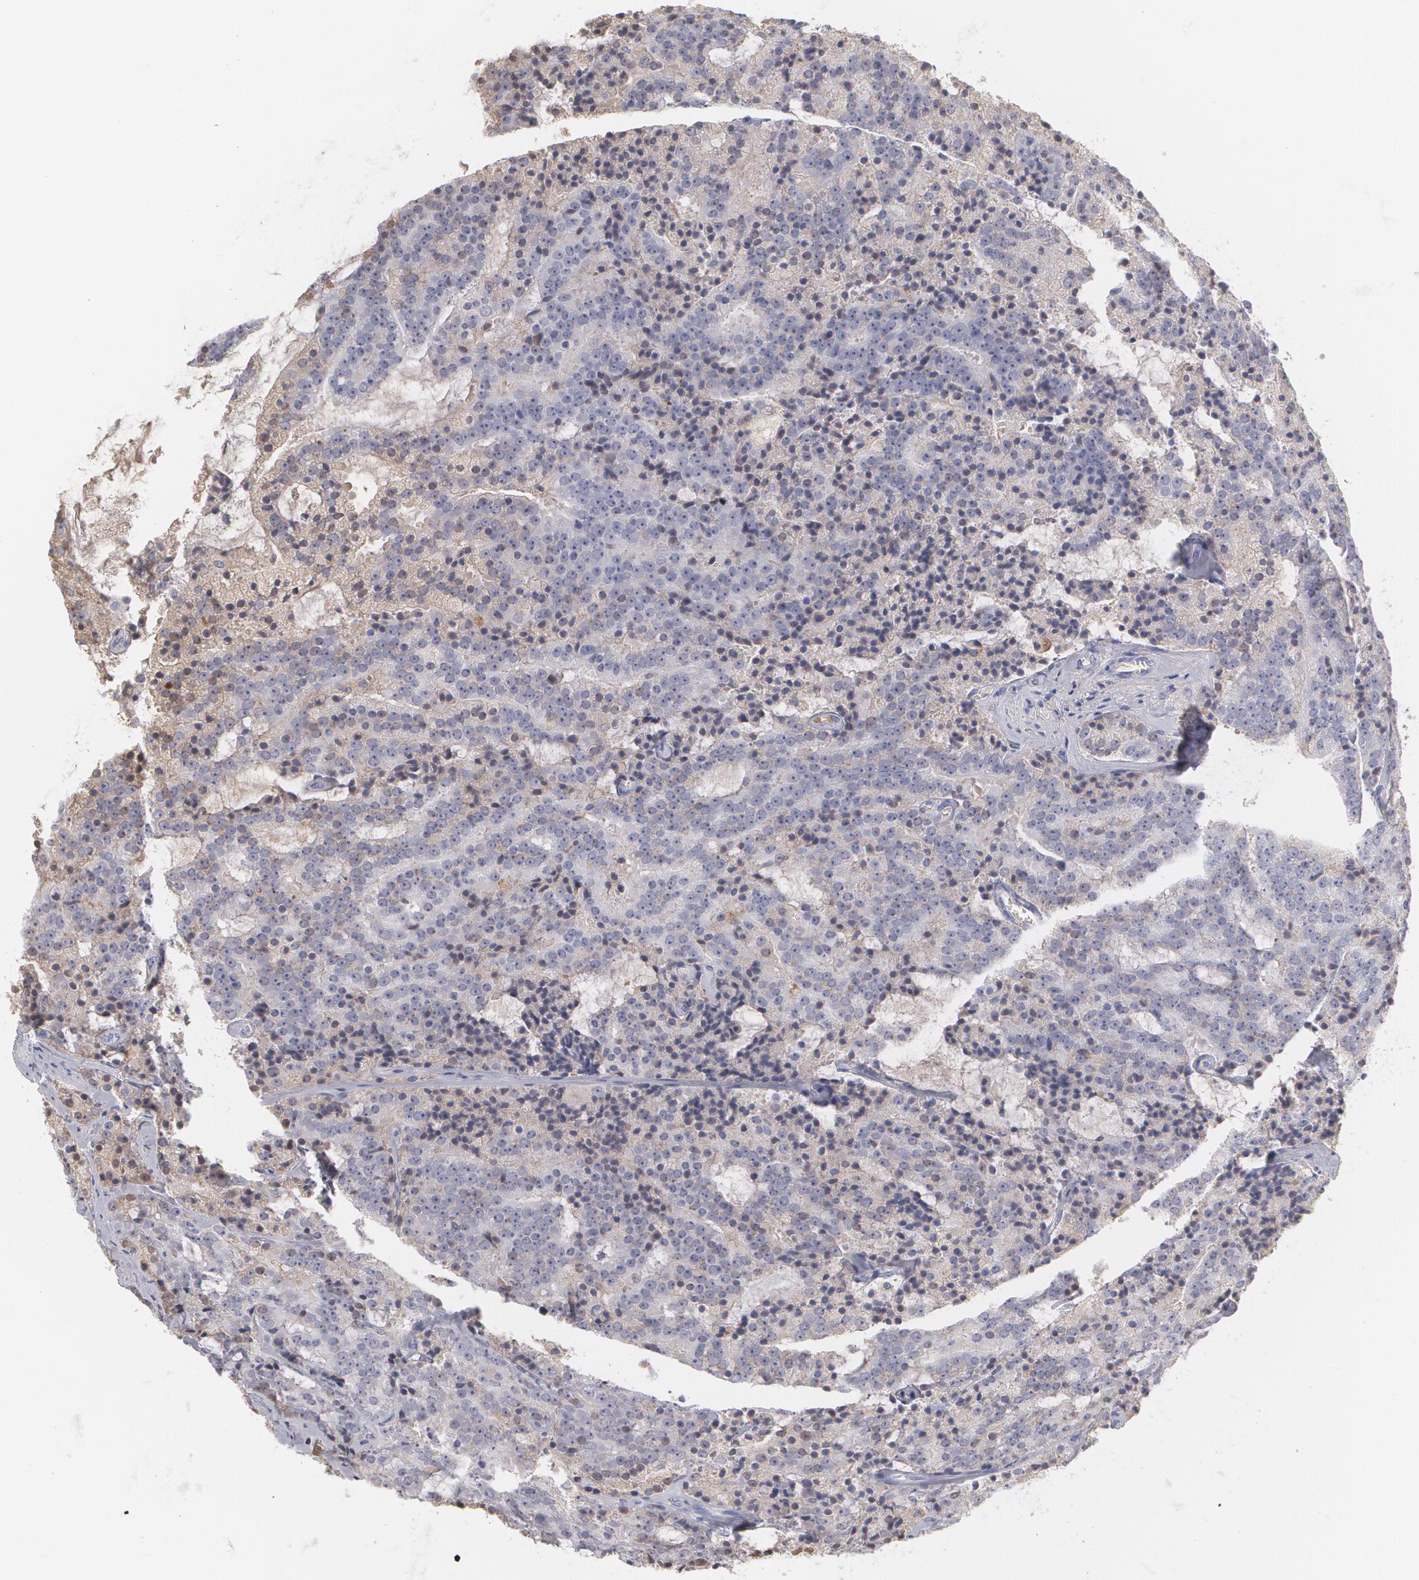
{"staining": {"intensity": "negative", "quantity": "none", "location": "none"}, "tissue": "prostate cancer", "cell_type": "Tumor cells", "image_type": "cancer", "snomed": [{"axis": "morphology", "description": "Adenocarcinoma, Medium grade"}, {"axis": "topography", "description": "Prostate"}], "caption": "High magnification brightfield microscopy of prostate cancer stained with DAB (3,3'-diaminobenzidine) (brown) and counterstained with hematoxylin (blue): tumor cells show no significant positivity. (DAB immunohistochemistry, high magnification).", "gene": "SERPINA1", "patient": {"sex": "male", "age": 65}}